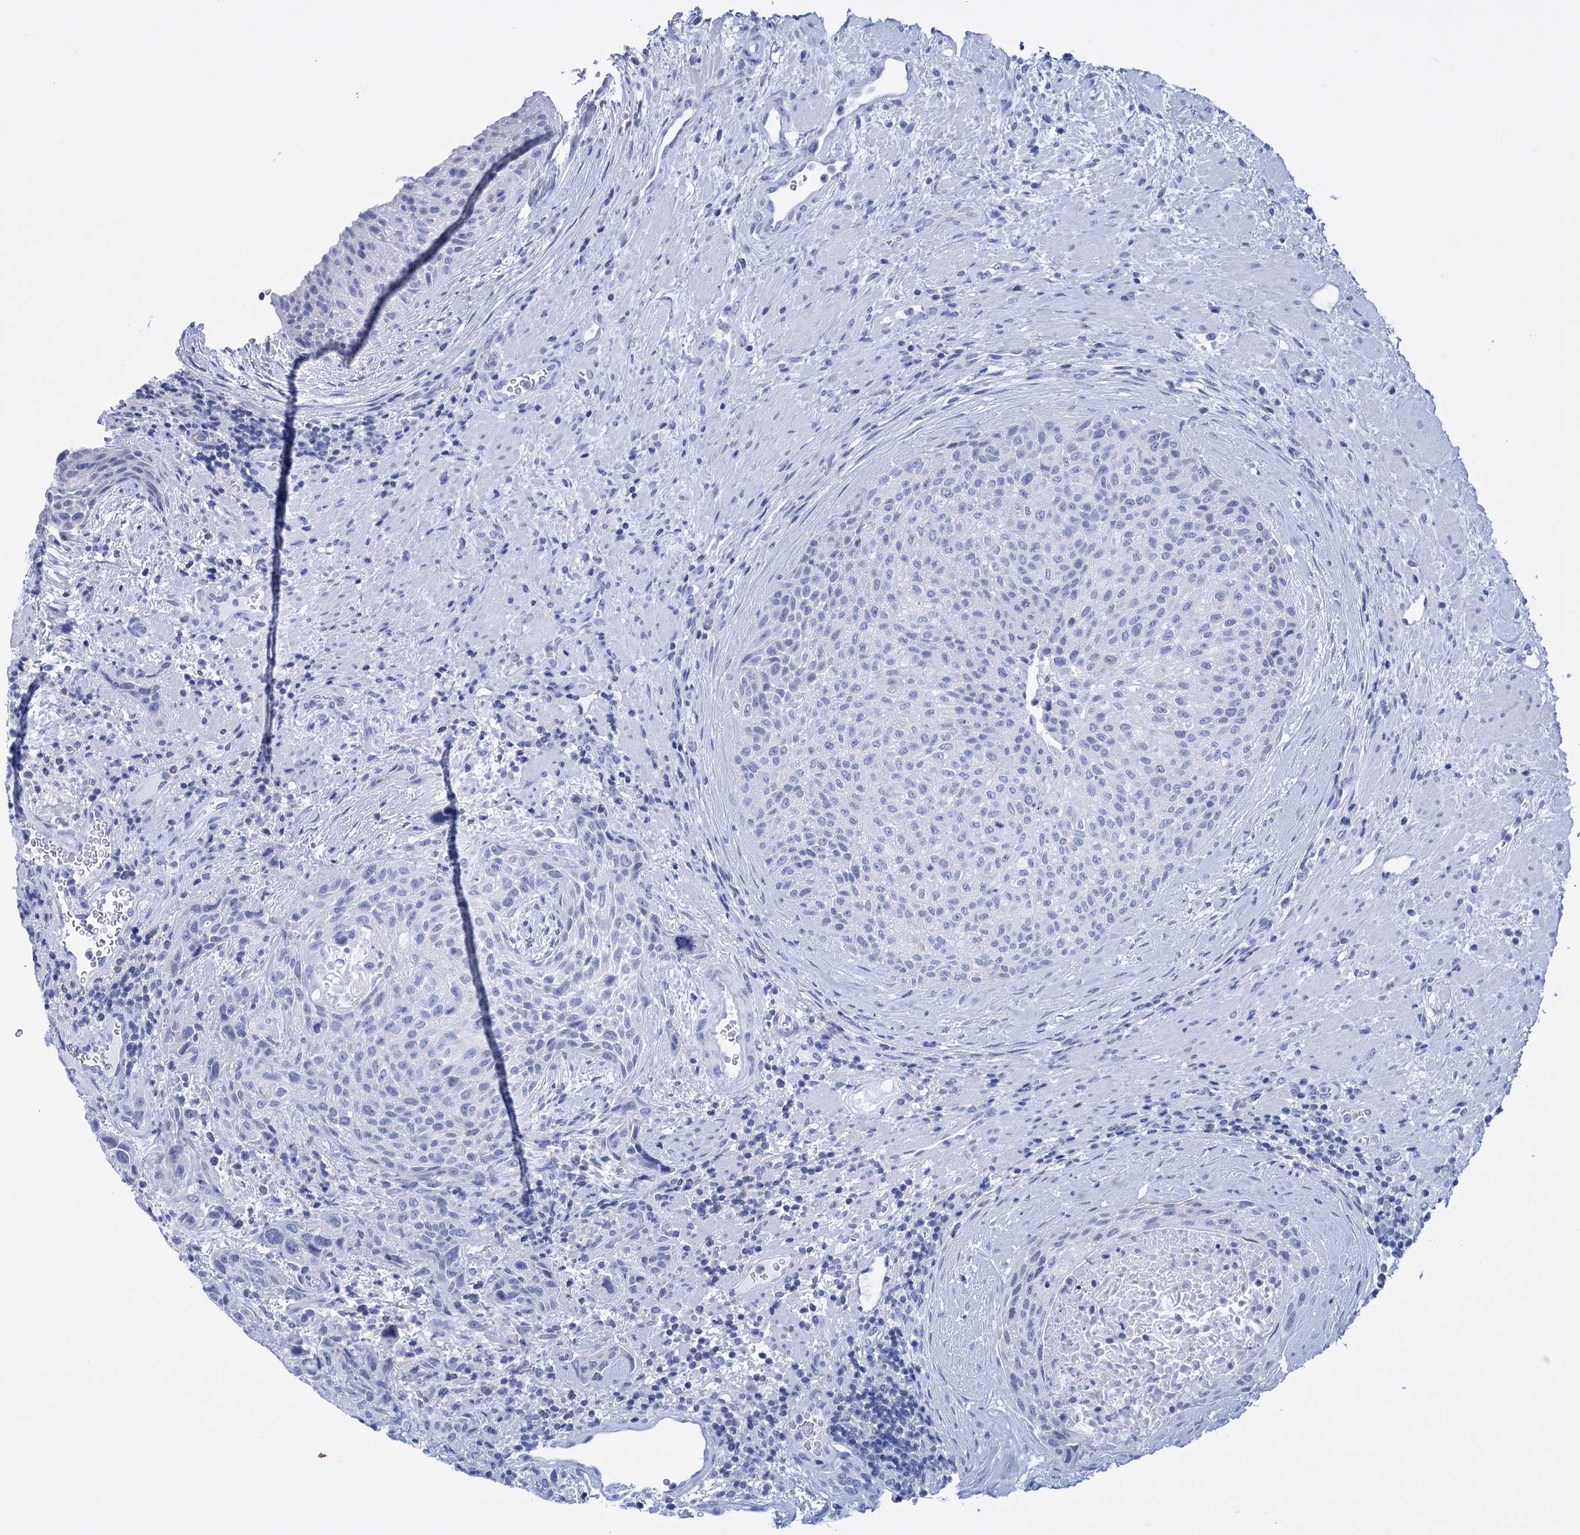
{"staining": {"intensity": "negative", "quantity": "none", "location": "none"}, "tissue": "urothelial cancer", "cell_type": "Tumor cells", "image_type": "cancer", "snomed": [{"axis": "morphology", "description": "Normal tissue, NOS"}, {"axis": "morphology", "description": "Urothelial carcinoma, NOS"}, {"axis": "topography", "description": "Urinary bladder"}, {"axis": "topography", "description": "Peripheral nerve tissue"}], "caption": "High magnification brightfield microscopy of transitional cell carcinoma stained with DAB (brown) and counterstained with hematoxylin (blue): tumor cells show no significant expression. The staining was performed using DAB to visualize the protein expression in brown, while the nuclei were stained in blue with hematoxylin (Magnification: 20x).", "gene": "FBXW12", "patient": {"sex": "male", "age": 35}}